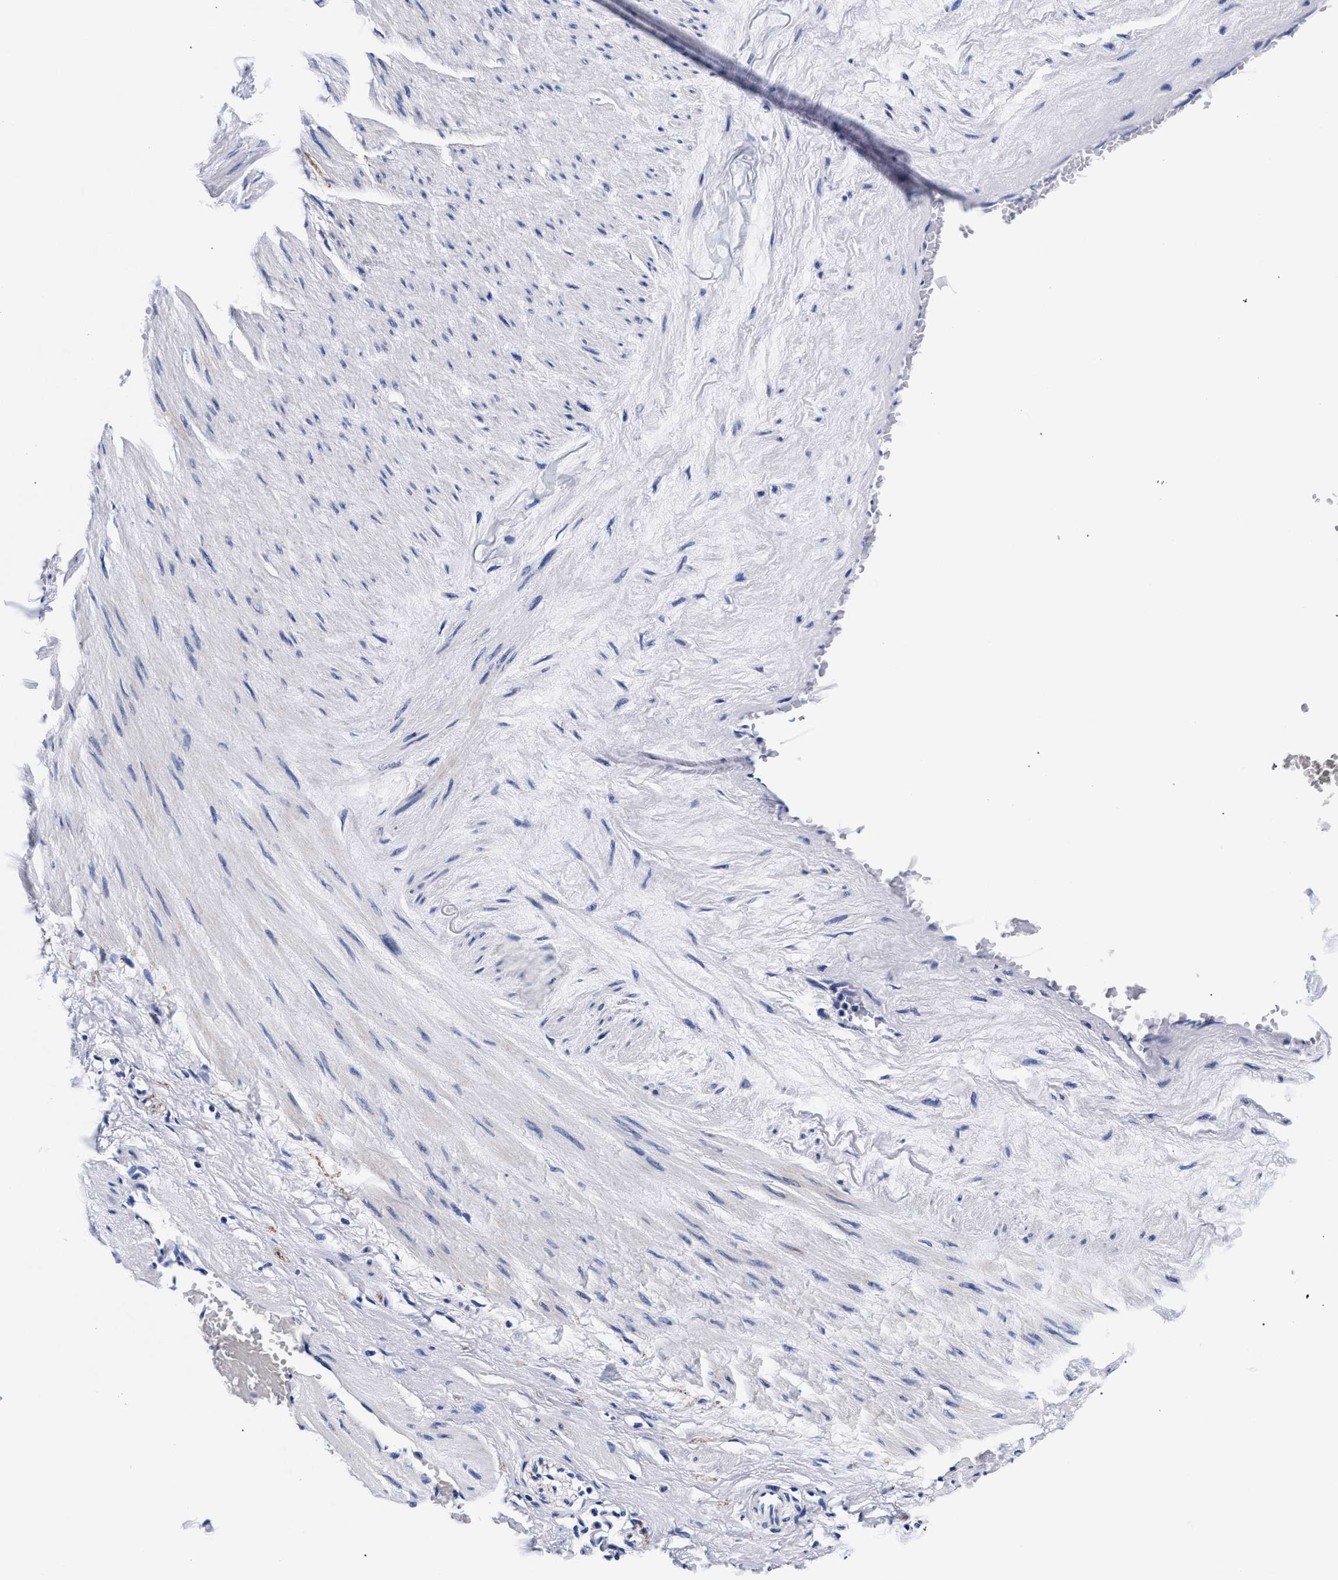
{"staining": {"intensity": "negative", "quantity": "none", "location": "none"}, "tissue": "adipose tissue", "cell_type": "Adipocytes", "image_type": "normal", "snomed": [{"axis": "morphology", "description": "Normal tissue, NOS"}, {"axis": "topography", "description": "Soft tissue"}, {"axis": "topography", "description": "Vascular tissue"}], "caption": "Immunohistochemical staining of normal human adipose tissue shows no significant positivity in adipocytes.", "gene": "RAB3B", "patient": {"sex": "female", "age": 35}}